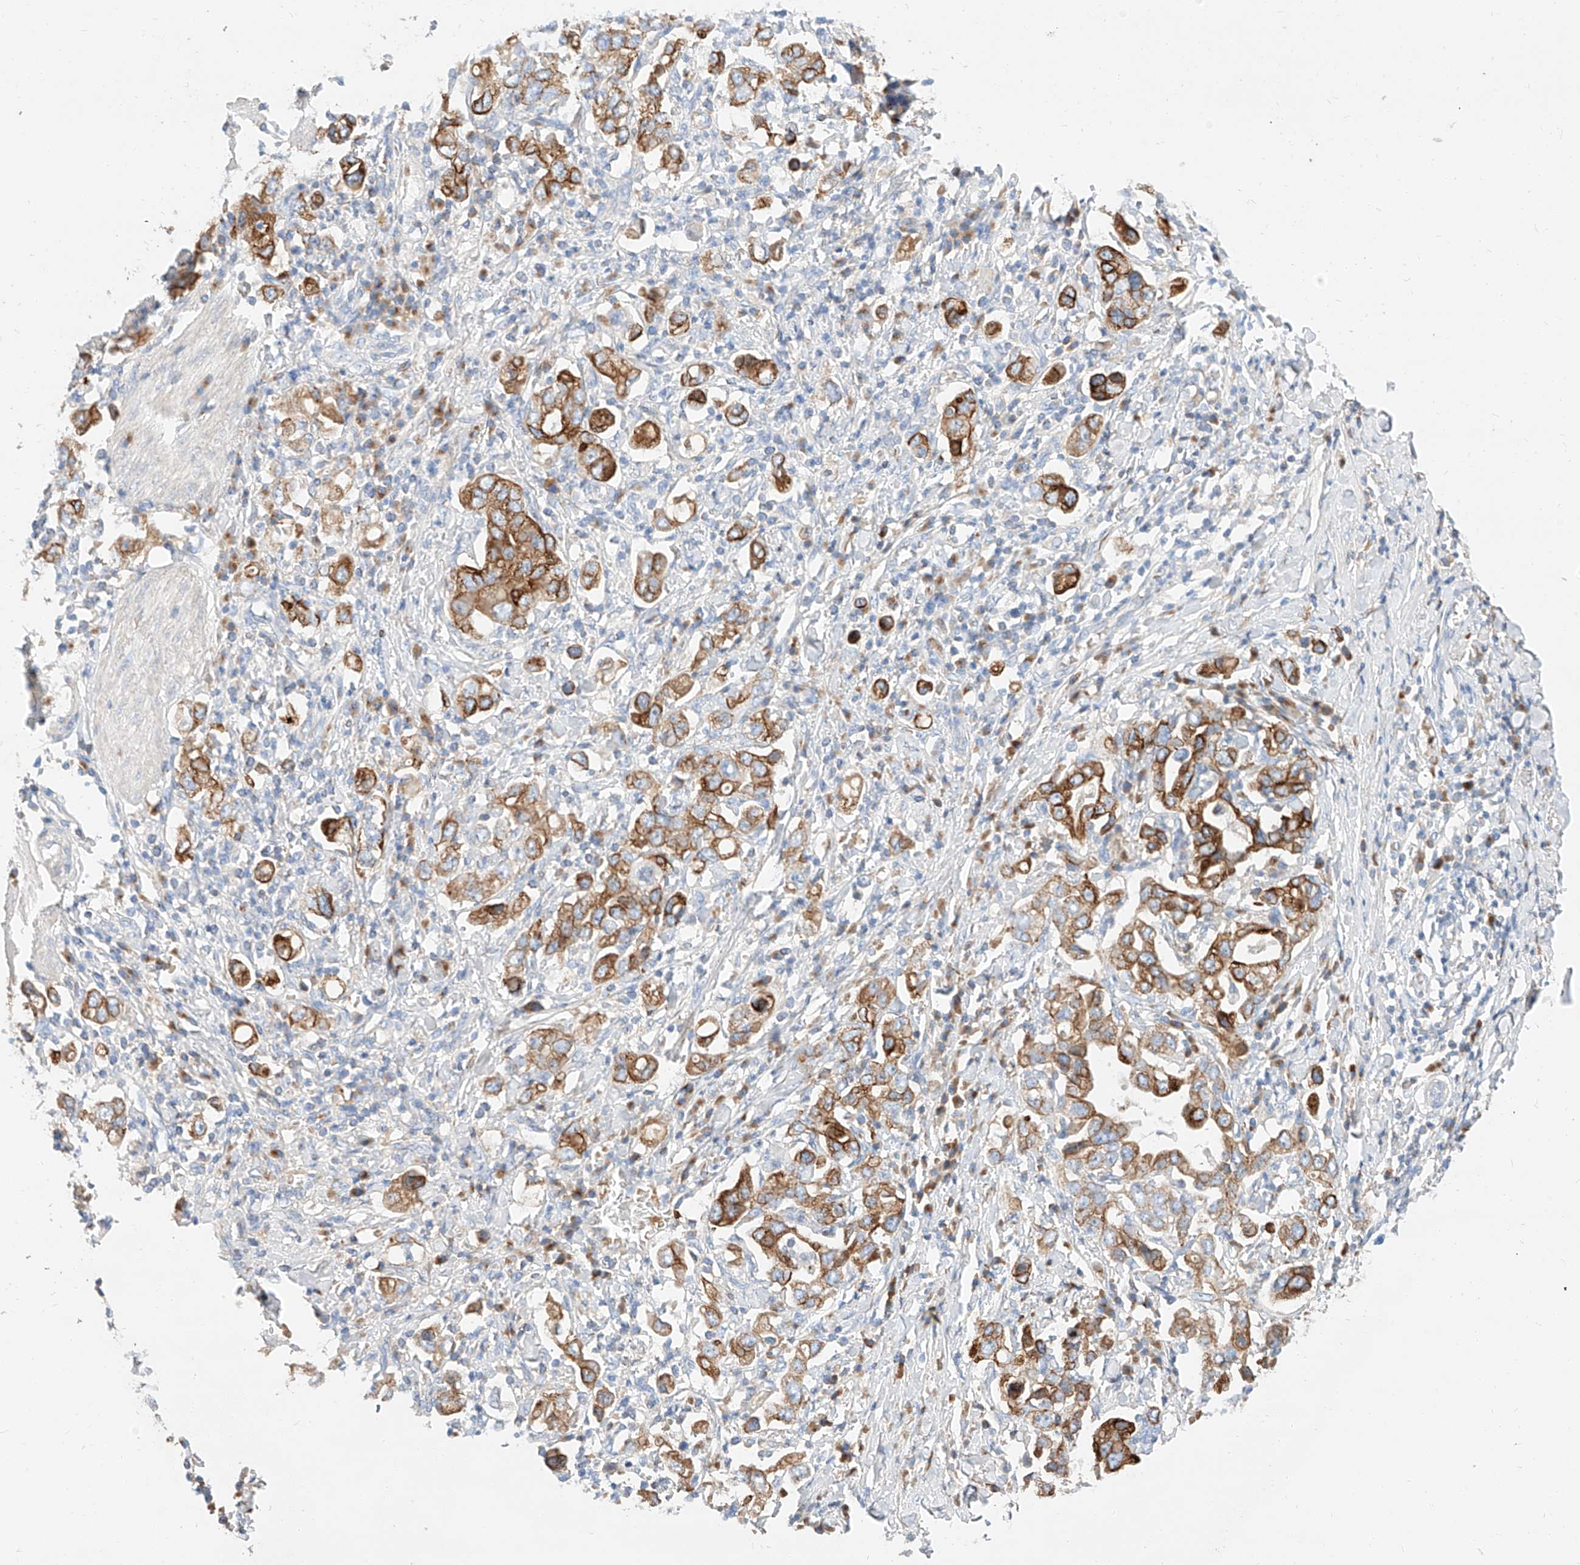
{"staining": {"intensity": "moderate", "quantity": ">75%", "location": "cytoplasmic/membranous"}, "tissue": "stomach cancer", "cell_type": "Tumor cells", "image_type": "cancer", "snomed": [{"axis": "morphology", "description": "Adenocarcinoma, NOS"}, {"axis": "topography", "description": "Stomach, upper"}], "caption": "This micrograph exhibits IHC staining of human stomach adenocarcinoma, with medium moderate cytoplasmic/membranous positivity in about >75% of tumor cells.", "gene": "MAP7", "patient": {"sex": "male", "age": 62}}